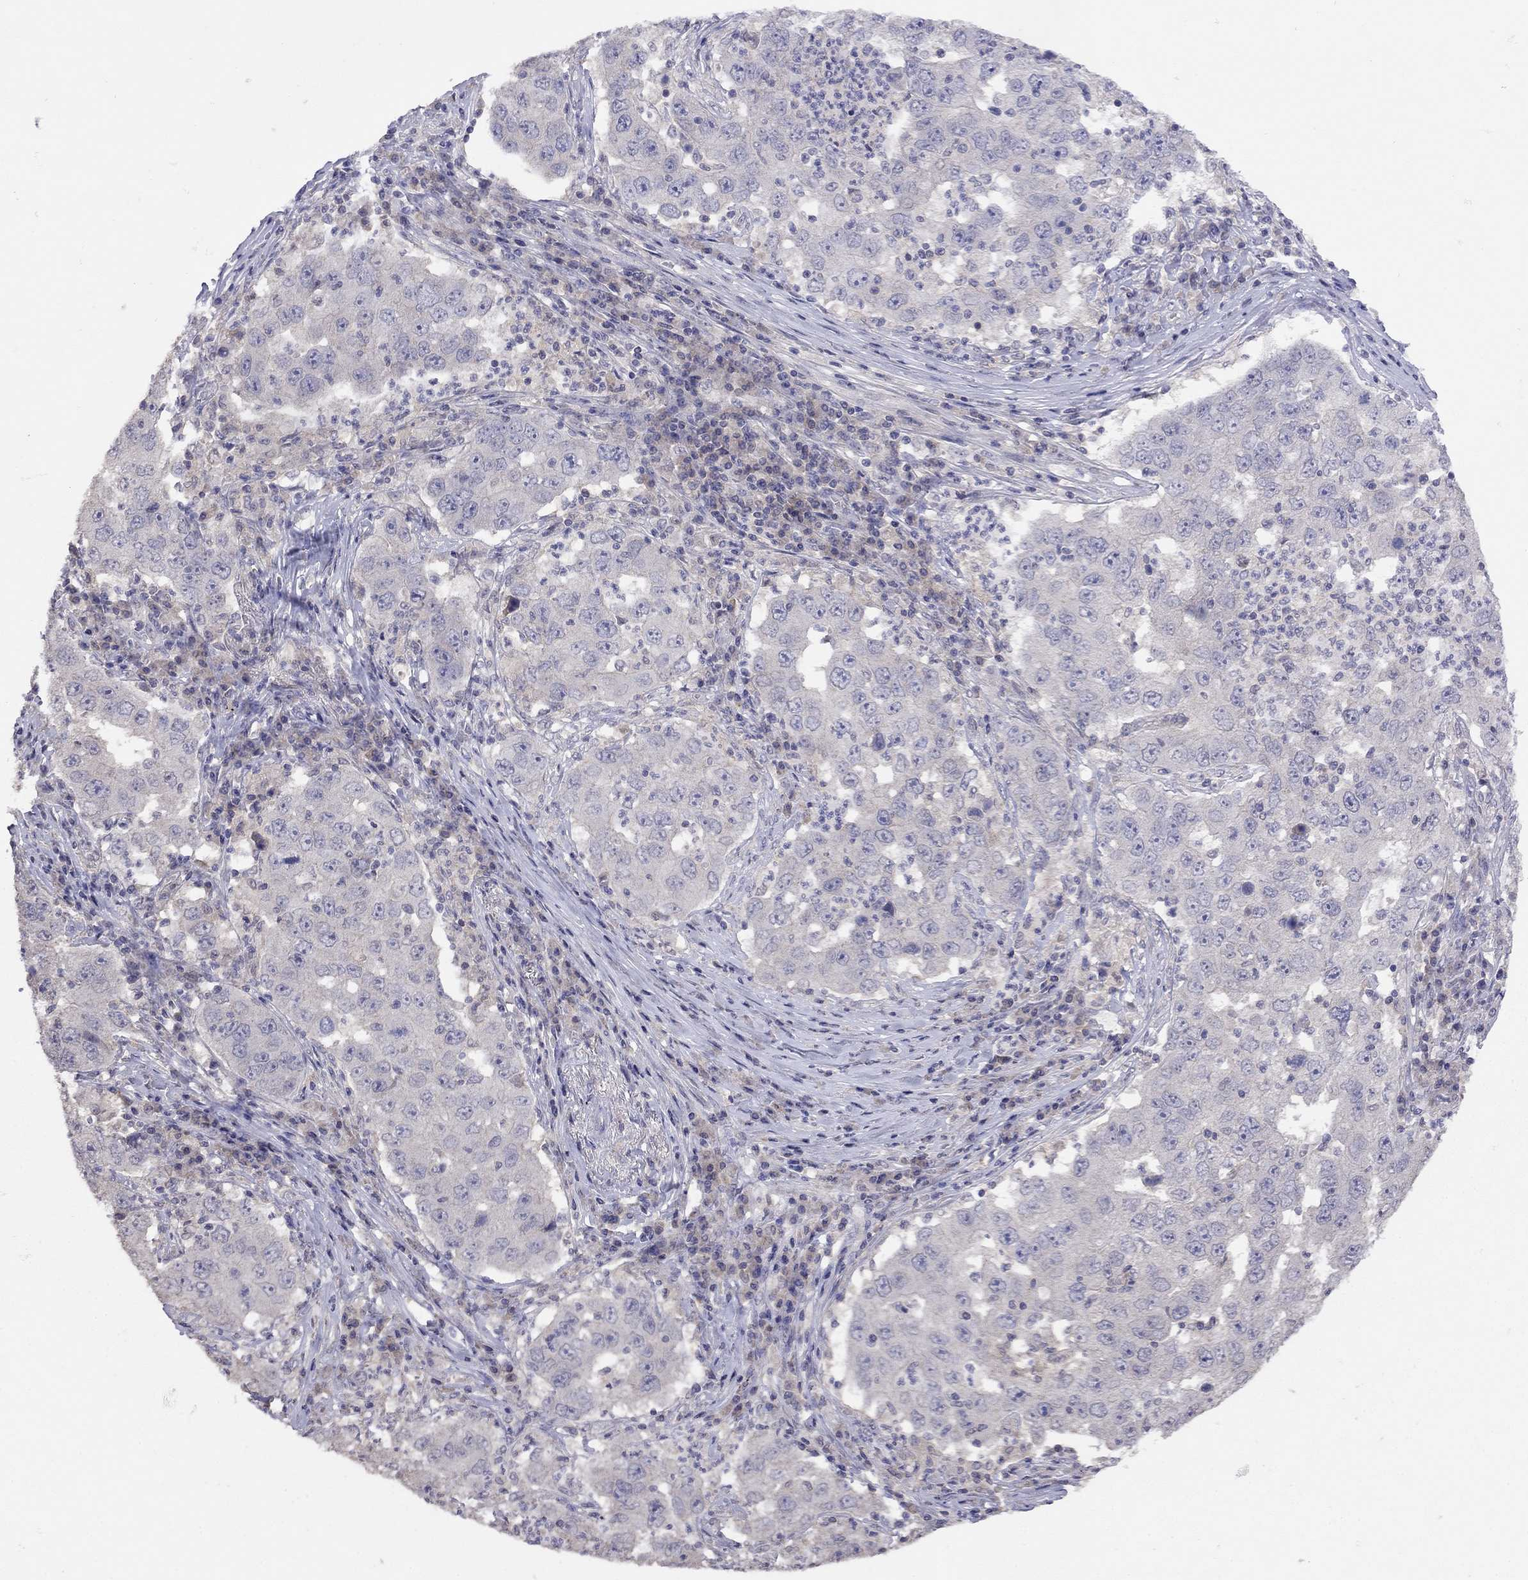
{"staining": {"intensity": "negative", "quantity": "none", "location": "none"}, "tissue": "lung cancer", "cell_type": "Tumor cells", "image_type": "cancer", "snomed": [{"axis": "morphology", "description": "Adenocarcinoma, NOS"}, {"axis": "topography", "description": "Lung"}], "caption": "Image shows no significant protein positivity in tumor cells of lung cancer. The staining was performed using DAB to visualize the protein expression in brown, while the nuclei were stained in blue with hematoxylin (Magnification: 20x).", "gene": "RTP5", "patient": {"sex": "male", "age": 73}}